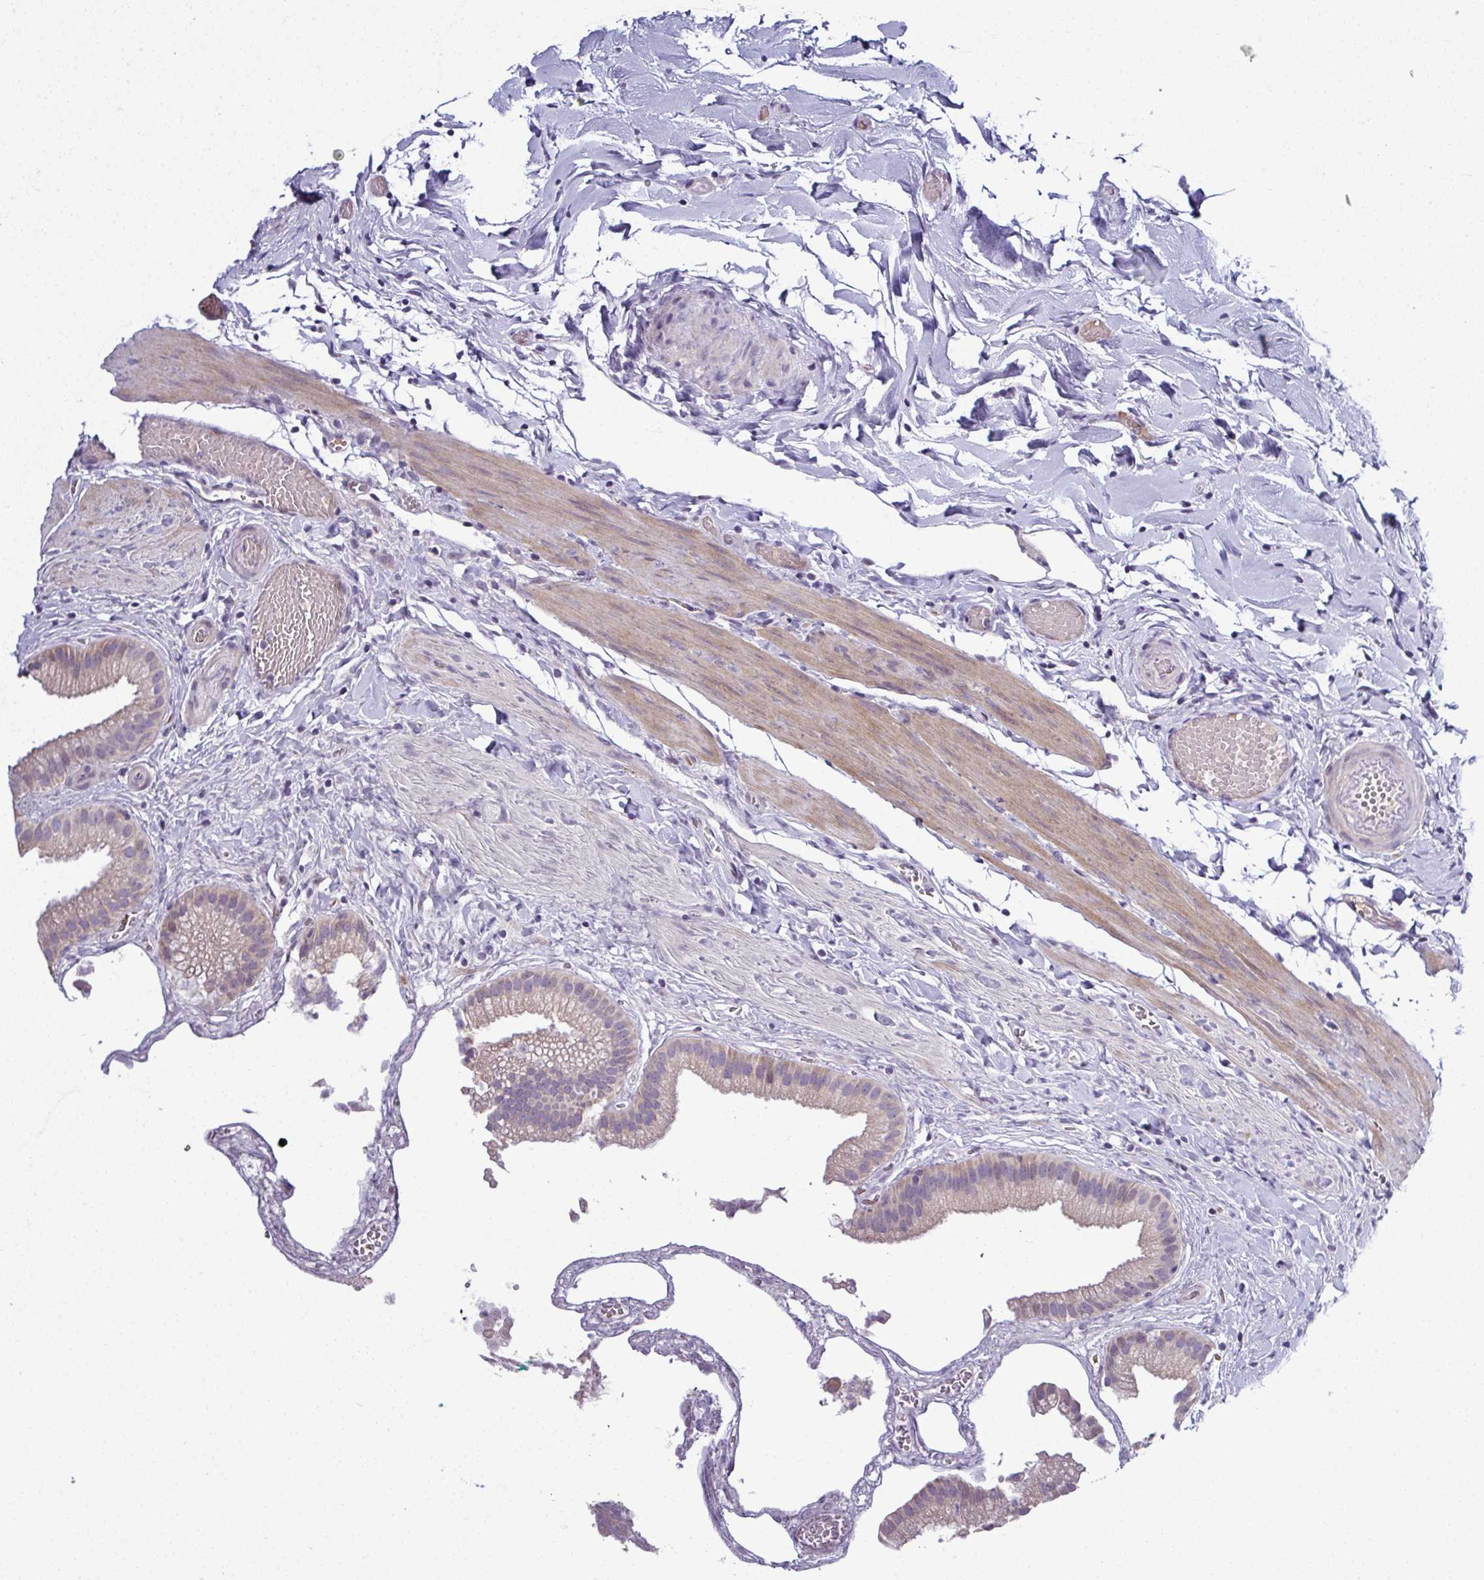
{"staining": {"intensity": "weak", "quantity": "<25%", "location": "cytoplasmic/membranous"}, "tissue": "gallbladder", "cell_type": "Glandular cells", "image_type": "normal", "snomed": [{"axis": "morphology", "description": "Normal tissue, NOS"}, {"axis": "topography", "description": "Gallbladder"}], "caption": "A high-resolution photomicrograph shows IHC staining of normal gallbladder, which reveals no significant expression in glandular cells.", "gene": "ODF1", "patient": {"sex": "female", "age": 63}}